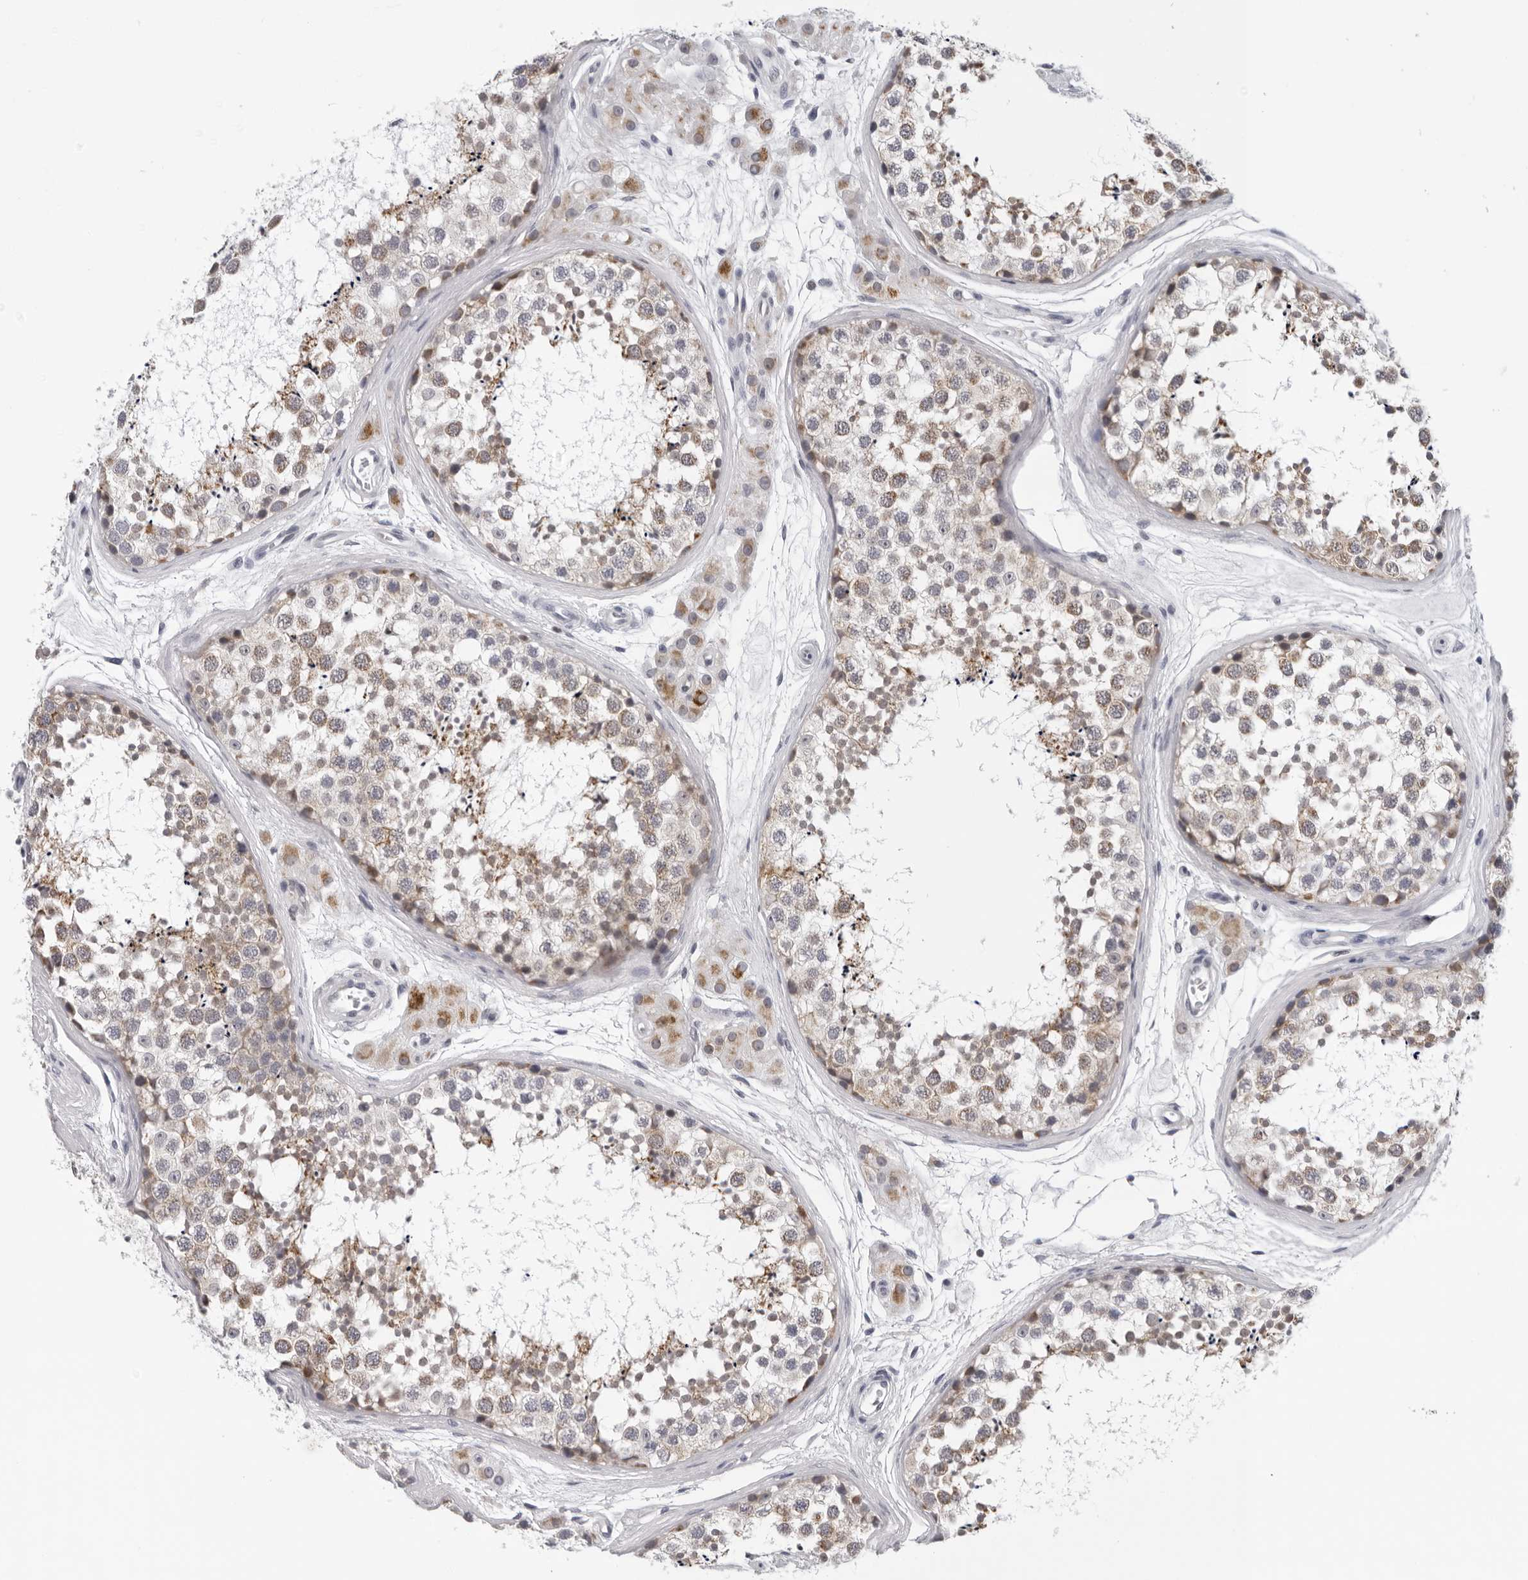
{"staining": {"intensity": "moderate", "quantity": "25%-75%", "location": "cytoplasmic/membranous"}, "tissue": "testis", "cell_type": "Cells in seminiferous ducts", "image_type": "normal", "snomed": [{"axis": "morphology", "description": "Normal tissue, NOS"}, {"axis": "topography", "description": "Testis"}], "caption": "Testis stained with IHC exhibits moderate cytoplasmic/membranous staining in about 25%-75% of cells in seminiferous ducts.", "gene": "CPT2", "patient": {"sex": "male", "age": 56}}